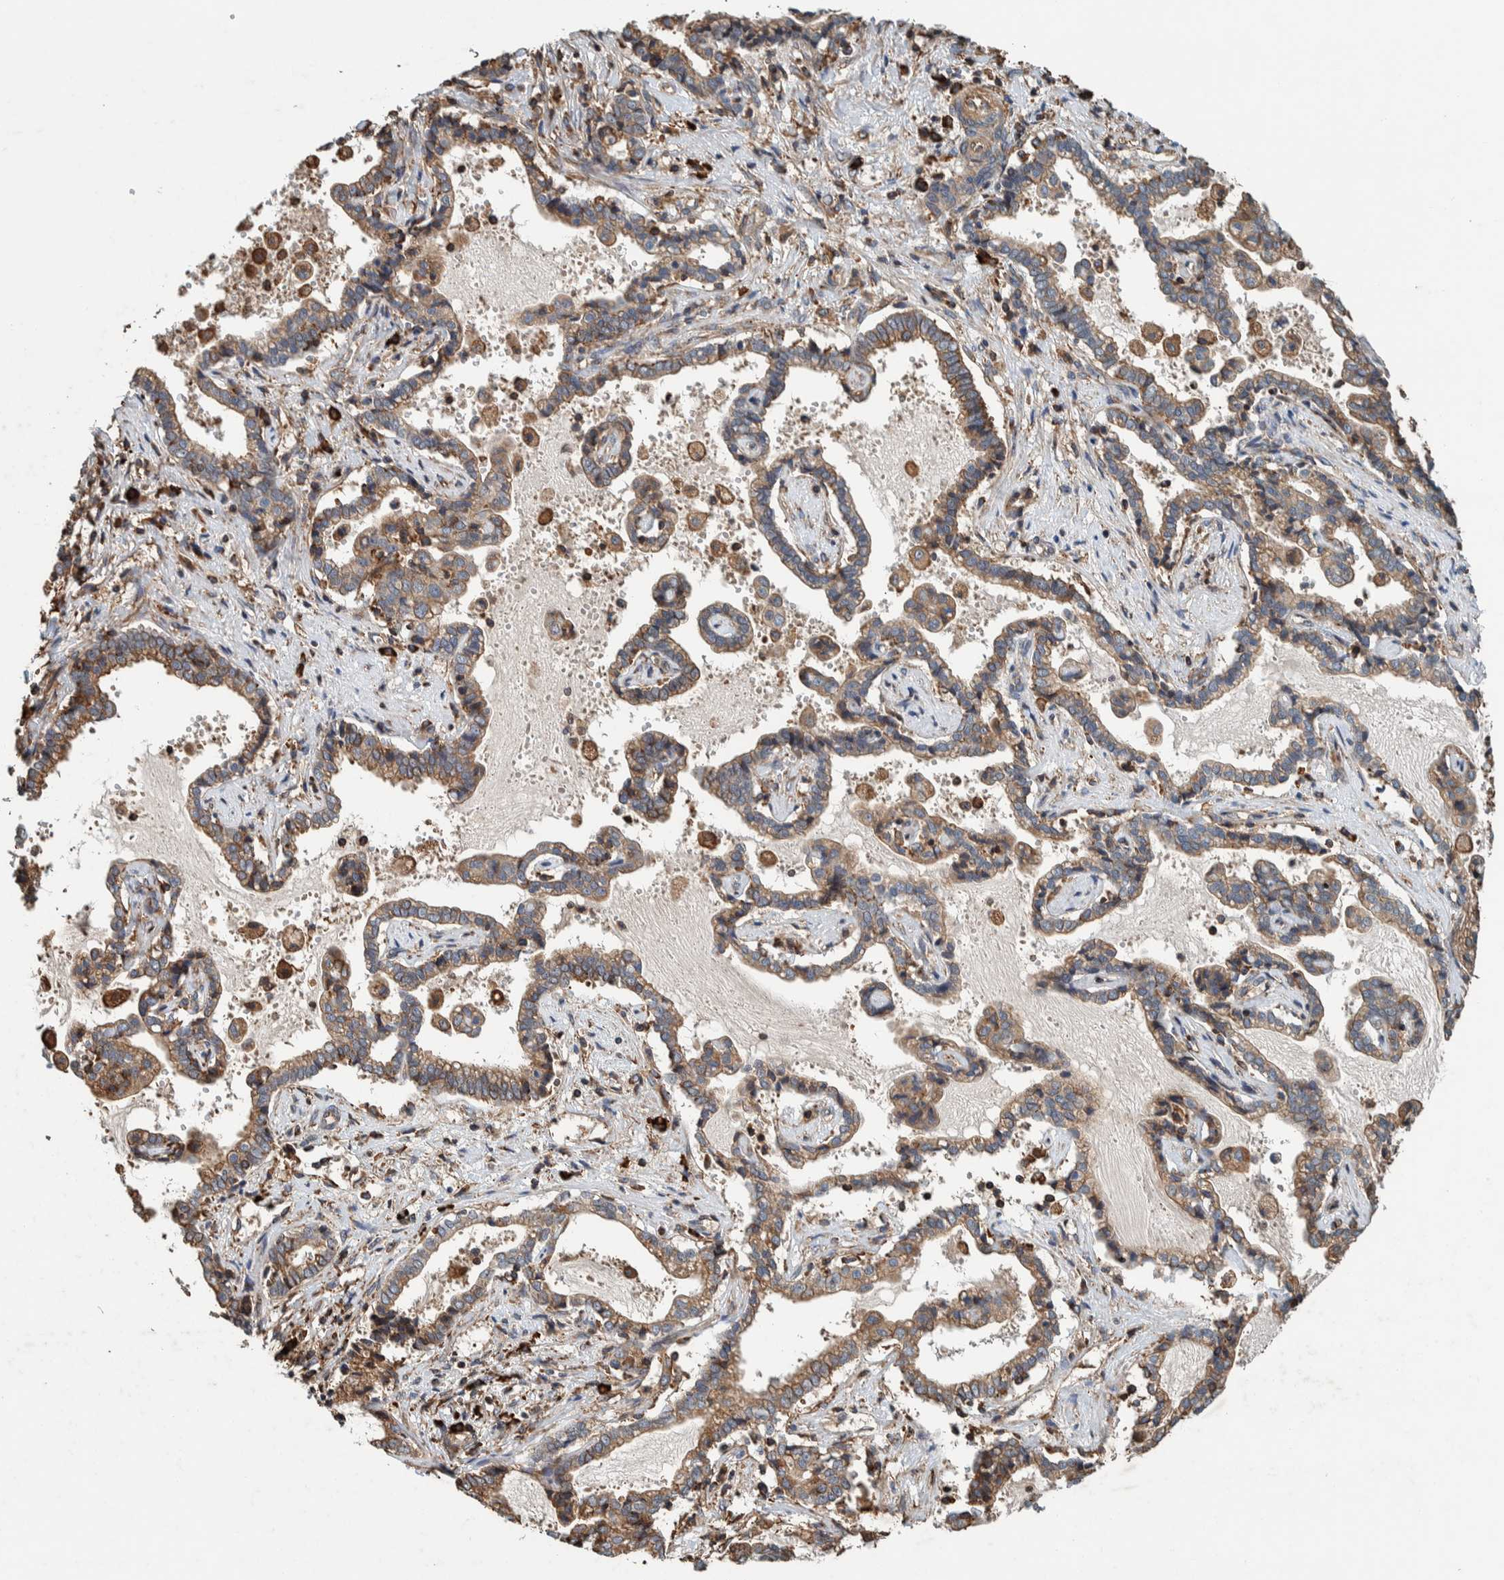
{"staining": {"intensity": "moderate", "quantity": ">75%", "location": "cytoplasmic/membranous"}, "tissue": "liver cancer", "cell_type": "Tumor cells", "image_type": "cancer", "snomed": [{"axis": "morphology", "description": "Cholangiocarcinoma"}, {"axis": "topography", "description": "Liver"}], "caption": "Liver cancer (cholangiocarcinoma) stained for a protein displays moderate cytoplasmic/membranous positivity in tumor cells. The staining is performed using DAB brown chromogen to label protein expression. The nuclei are counter-stained blue using hematoxylin.", "gene": "PLA2G3", "patient": {"sex": "male", "age": 57}}